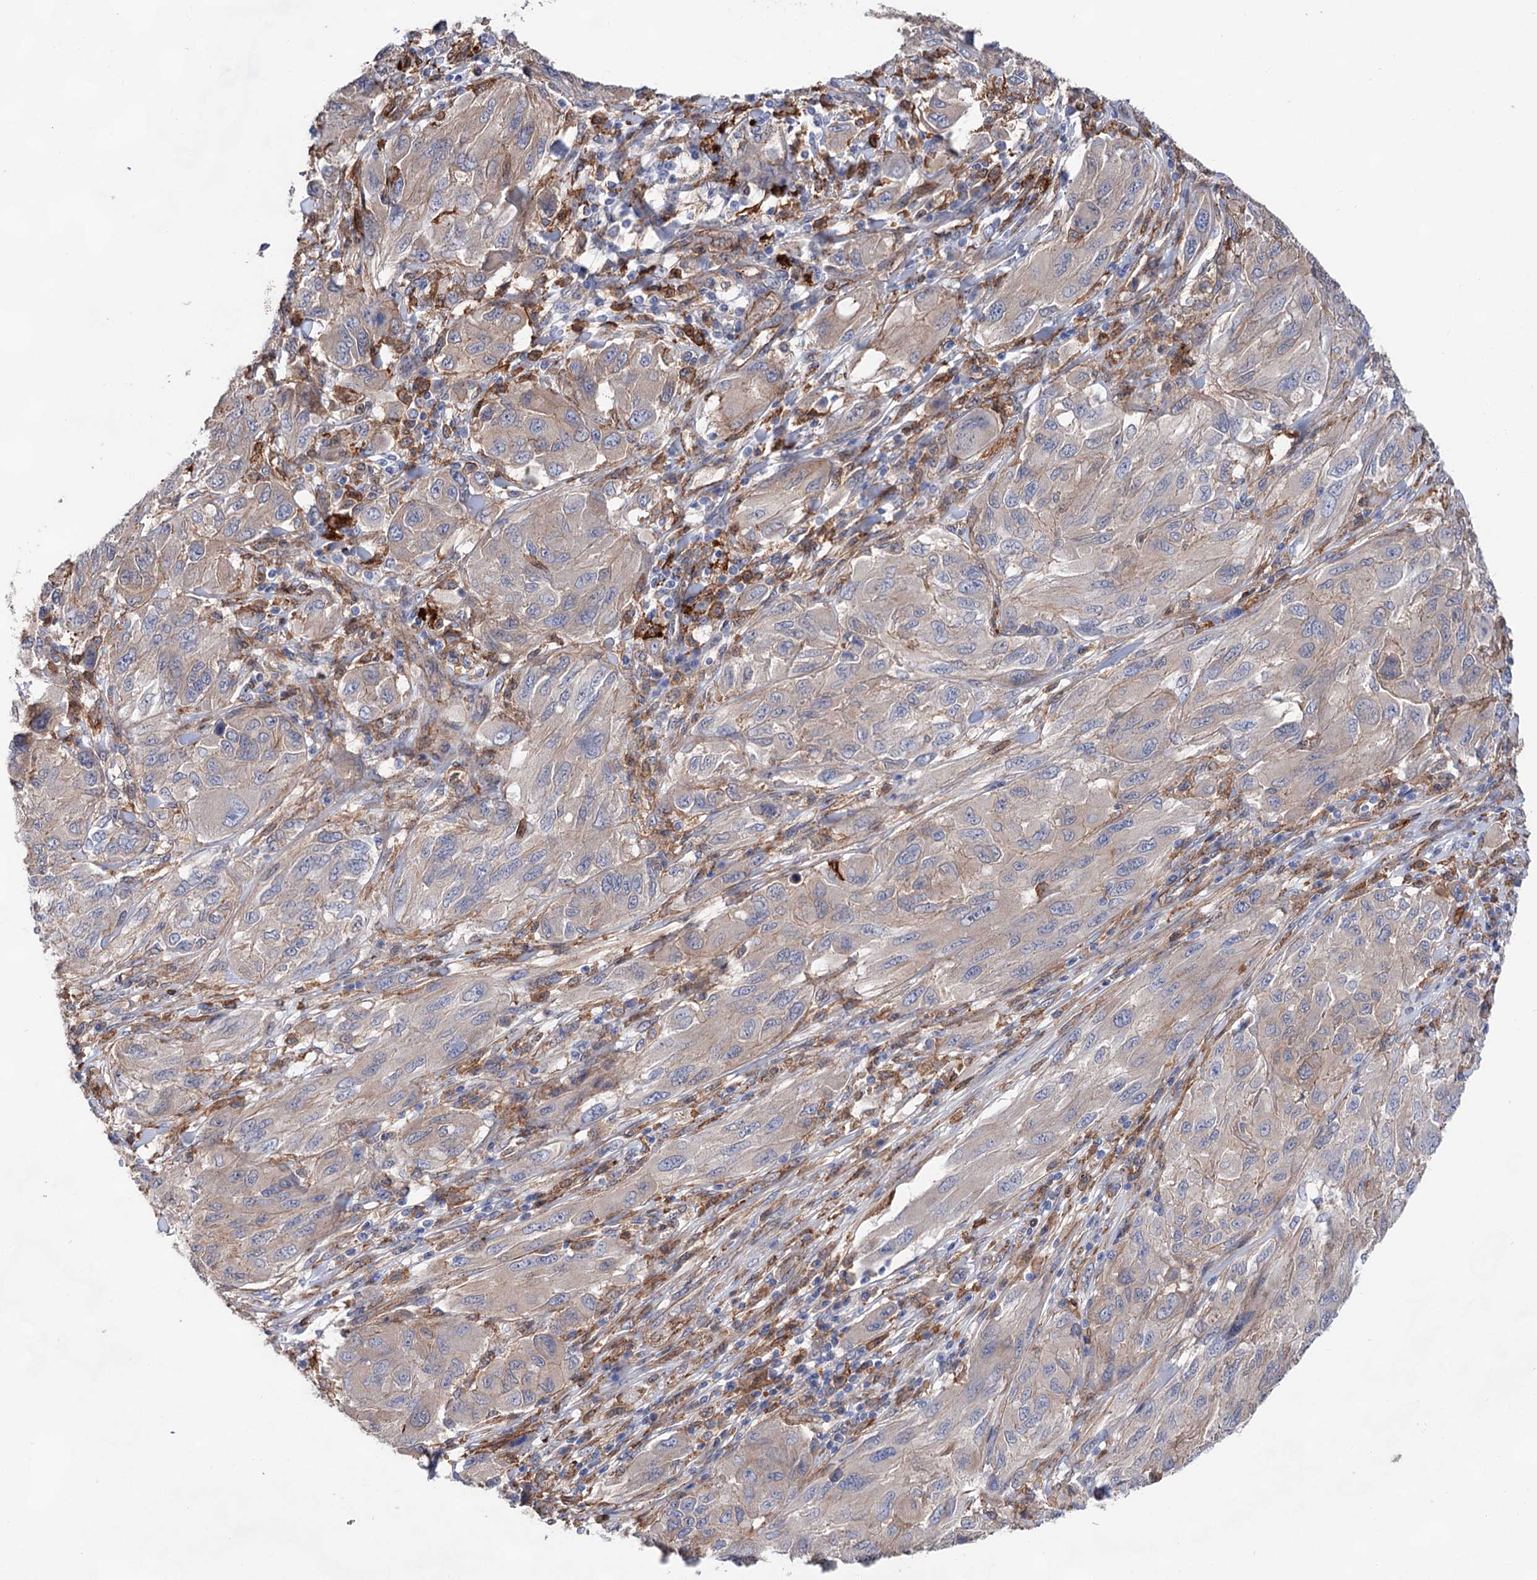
{"staining": {"intensity": "negative", "quantity": "none", "location": "none"}, "tissue": "melanoma", "cell_type": "Tumor cells", "image_type": "cancer", "snomed": [{"axis": "morphology", "description": "Malignant melanoma, NOS"}, {"axis": "topography", "description": "Skin"}], "caption": "Melanoma was stained to show a protein in brown. There is no significant staining in tumor cells.", "gene": "TMTC3", "patient": {"sex": "female", "age": 91}}